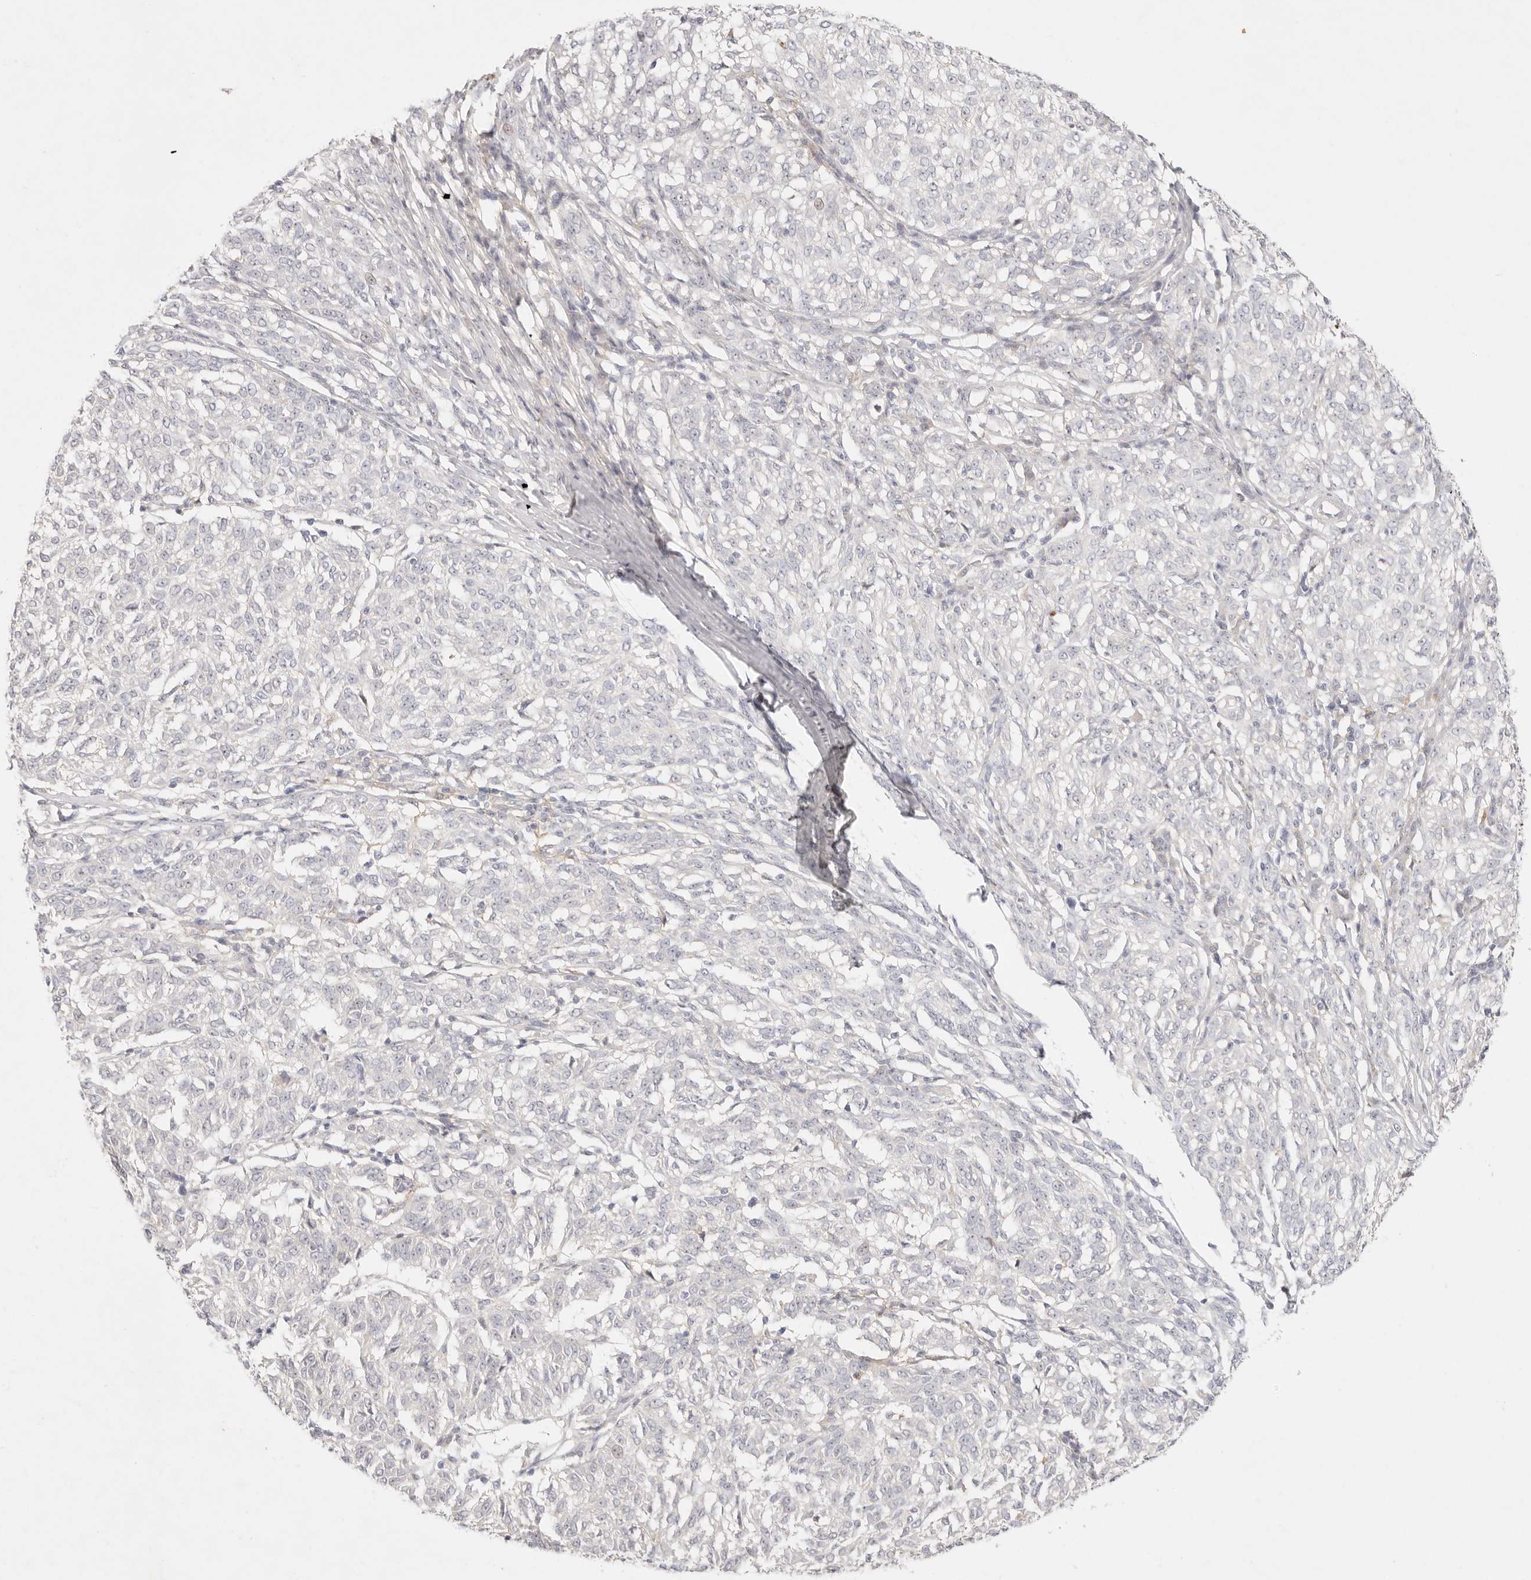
{"staining": {"intensity": "negative", "quantity": "none", "location": "none"}, "tissue": "melanoma", "cell_type": "Tumor cells", "image_type": "cancer", "snomed": [{"axis": "morphology", "description": "Malignant melanoma, NOS"}, {"axis": "topography", "description": "Skin"}], "caption": "This image is of melanoma stained with immunohistochemistry to label a protein in brown with the nuclei are counter-stained blue. There is no staining in tumor cells.", "gene": "GPR84", "patient": {"sex": "female", "age": 72}}